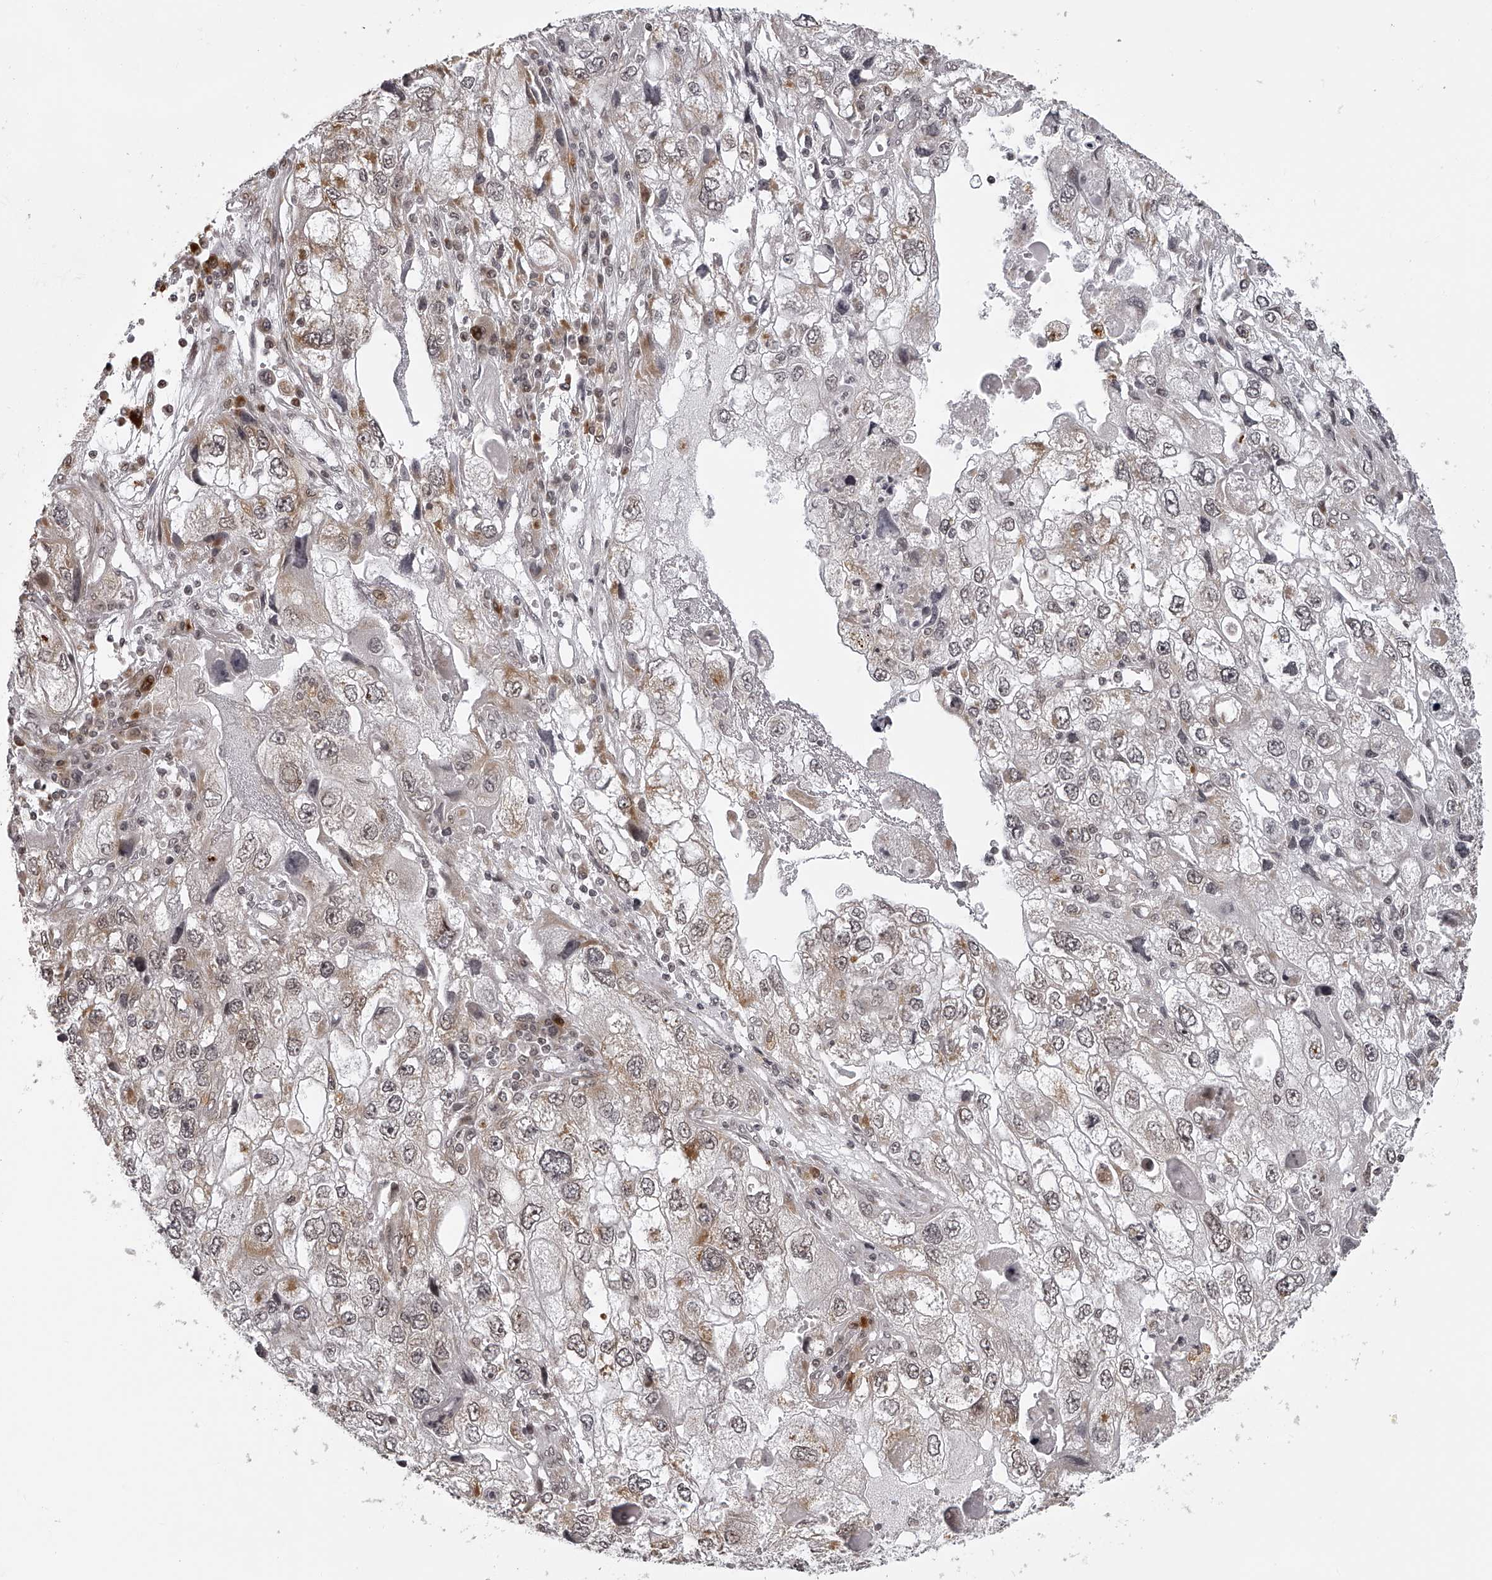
{"staining": {"intensity": "weak", "quantity": "<25%", "location": "cytoplasmic/membranous"}, "tissue": "endometrial cancer", "cell_type": "Tumor cells", "image_type": "cancer", "snomed": [{"axis": "morphology", "description": "Adenocarcinoma, NOS"}, {"axis": "topography", "description": "Endometrium"}], "caption": "Immunohistochemistry image of endometrial adenocarcinoma stained for a protein (brown), which shows no staining in tumor cells.", "gene": "ODF2L", "patient": {"sex": "female", "age": 49}}